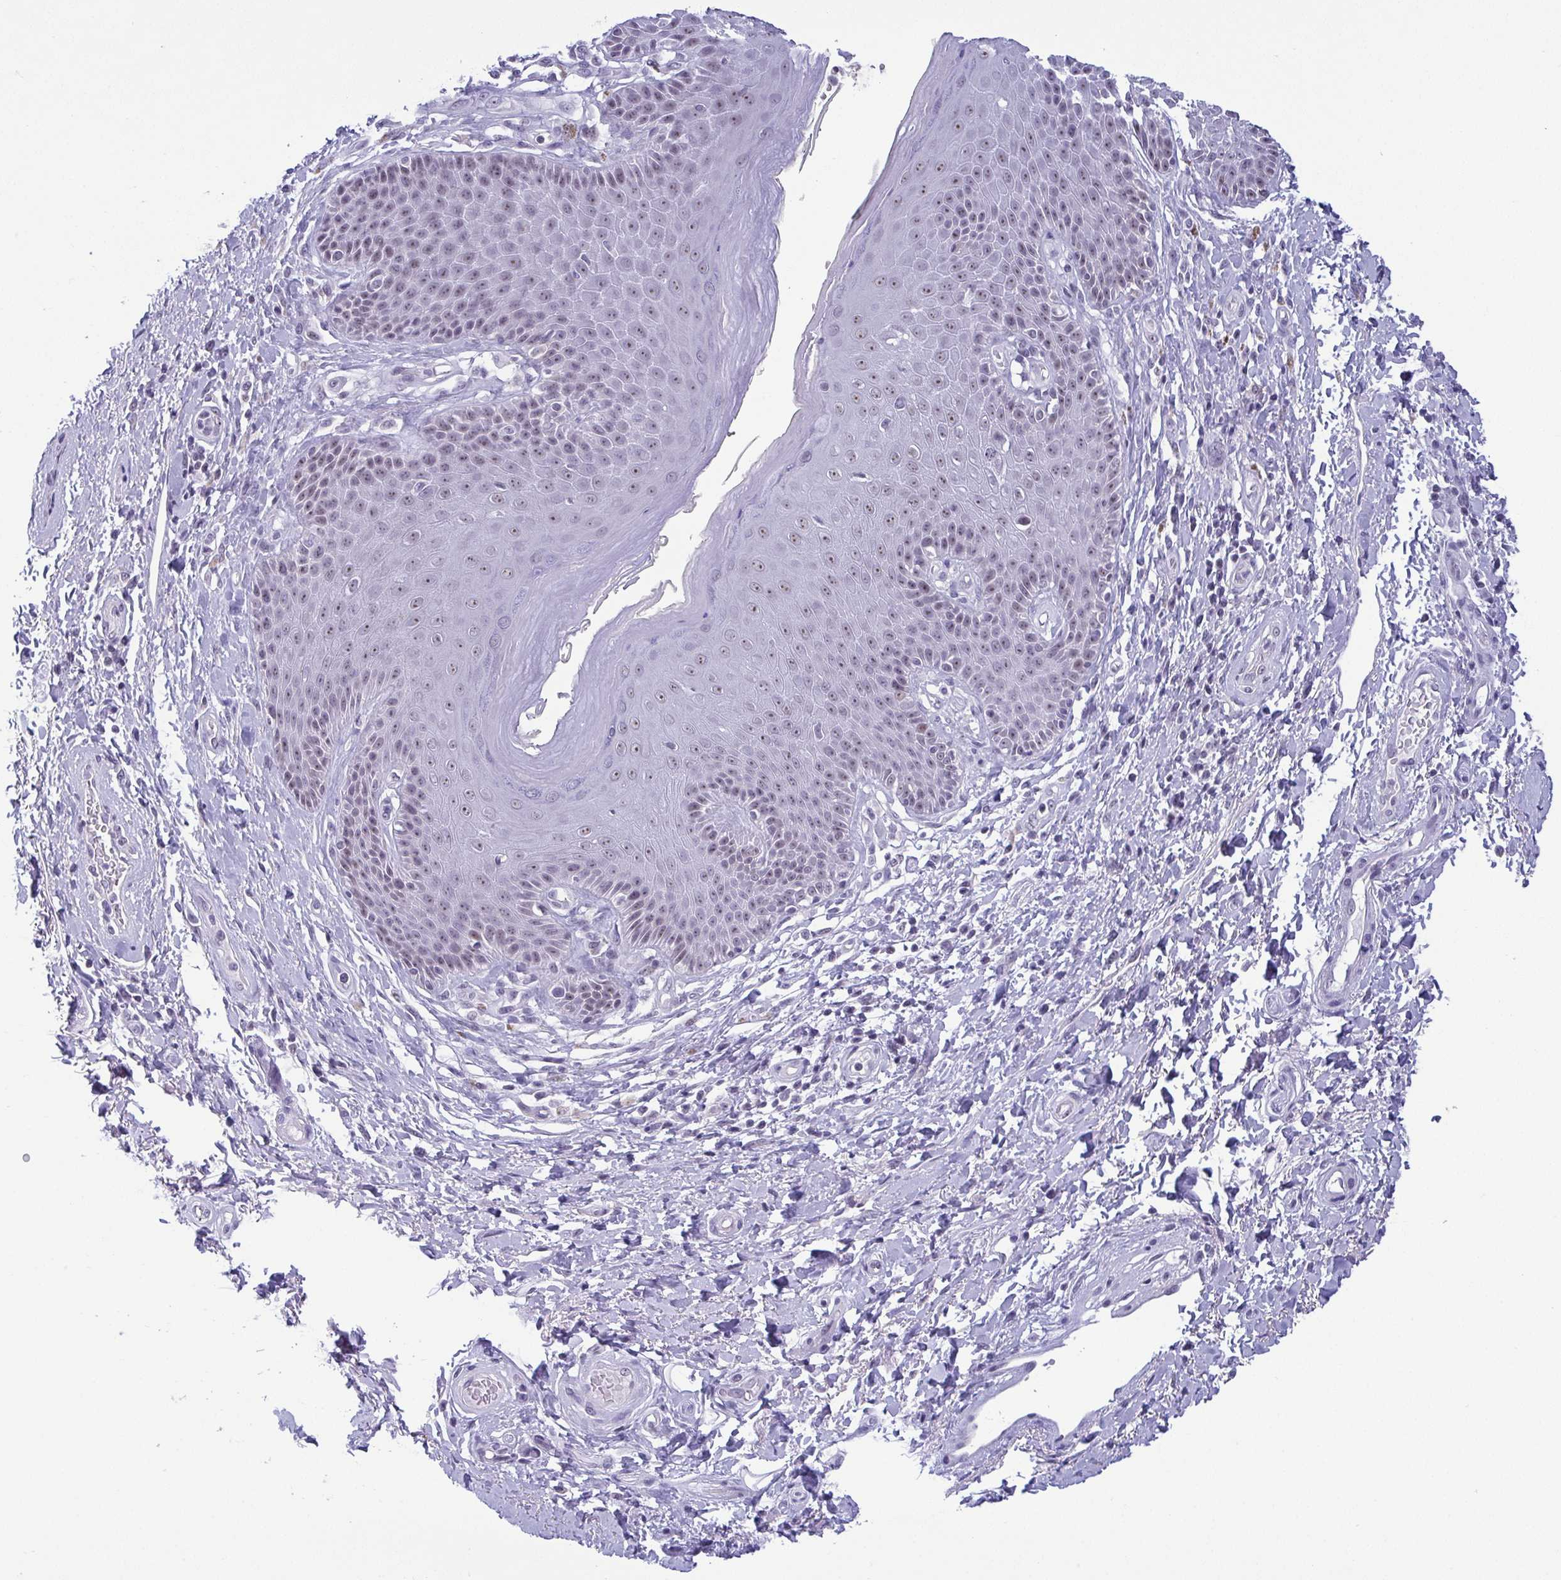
{"staining": {"intensity": "moderate", "quantity": "25%-75%", "location": "nuclear"}, "tissue": "skin", "cell_type": "Epidermal cells", "image_type": "normal", "snomed": [{"axis": "morphology", "description": "Normal tissue, NOS"}, {"axis": "topography", "description": "Anal"}, {"axis": "topography", "description": "Peripheral nerve tissue"}], "caption": "Immunohistochemical staining of normal skin displays moderate nuclear protein staining in approximately 25%-75% of epidermal cells.", "gene": "BZW1", "patient": {"sex": "male", "age": 51}}